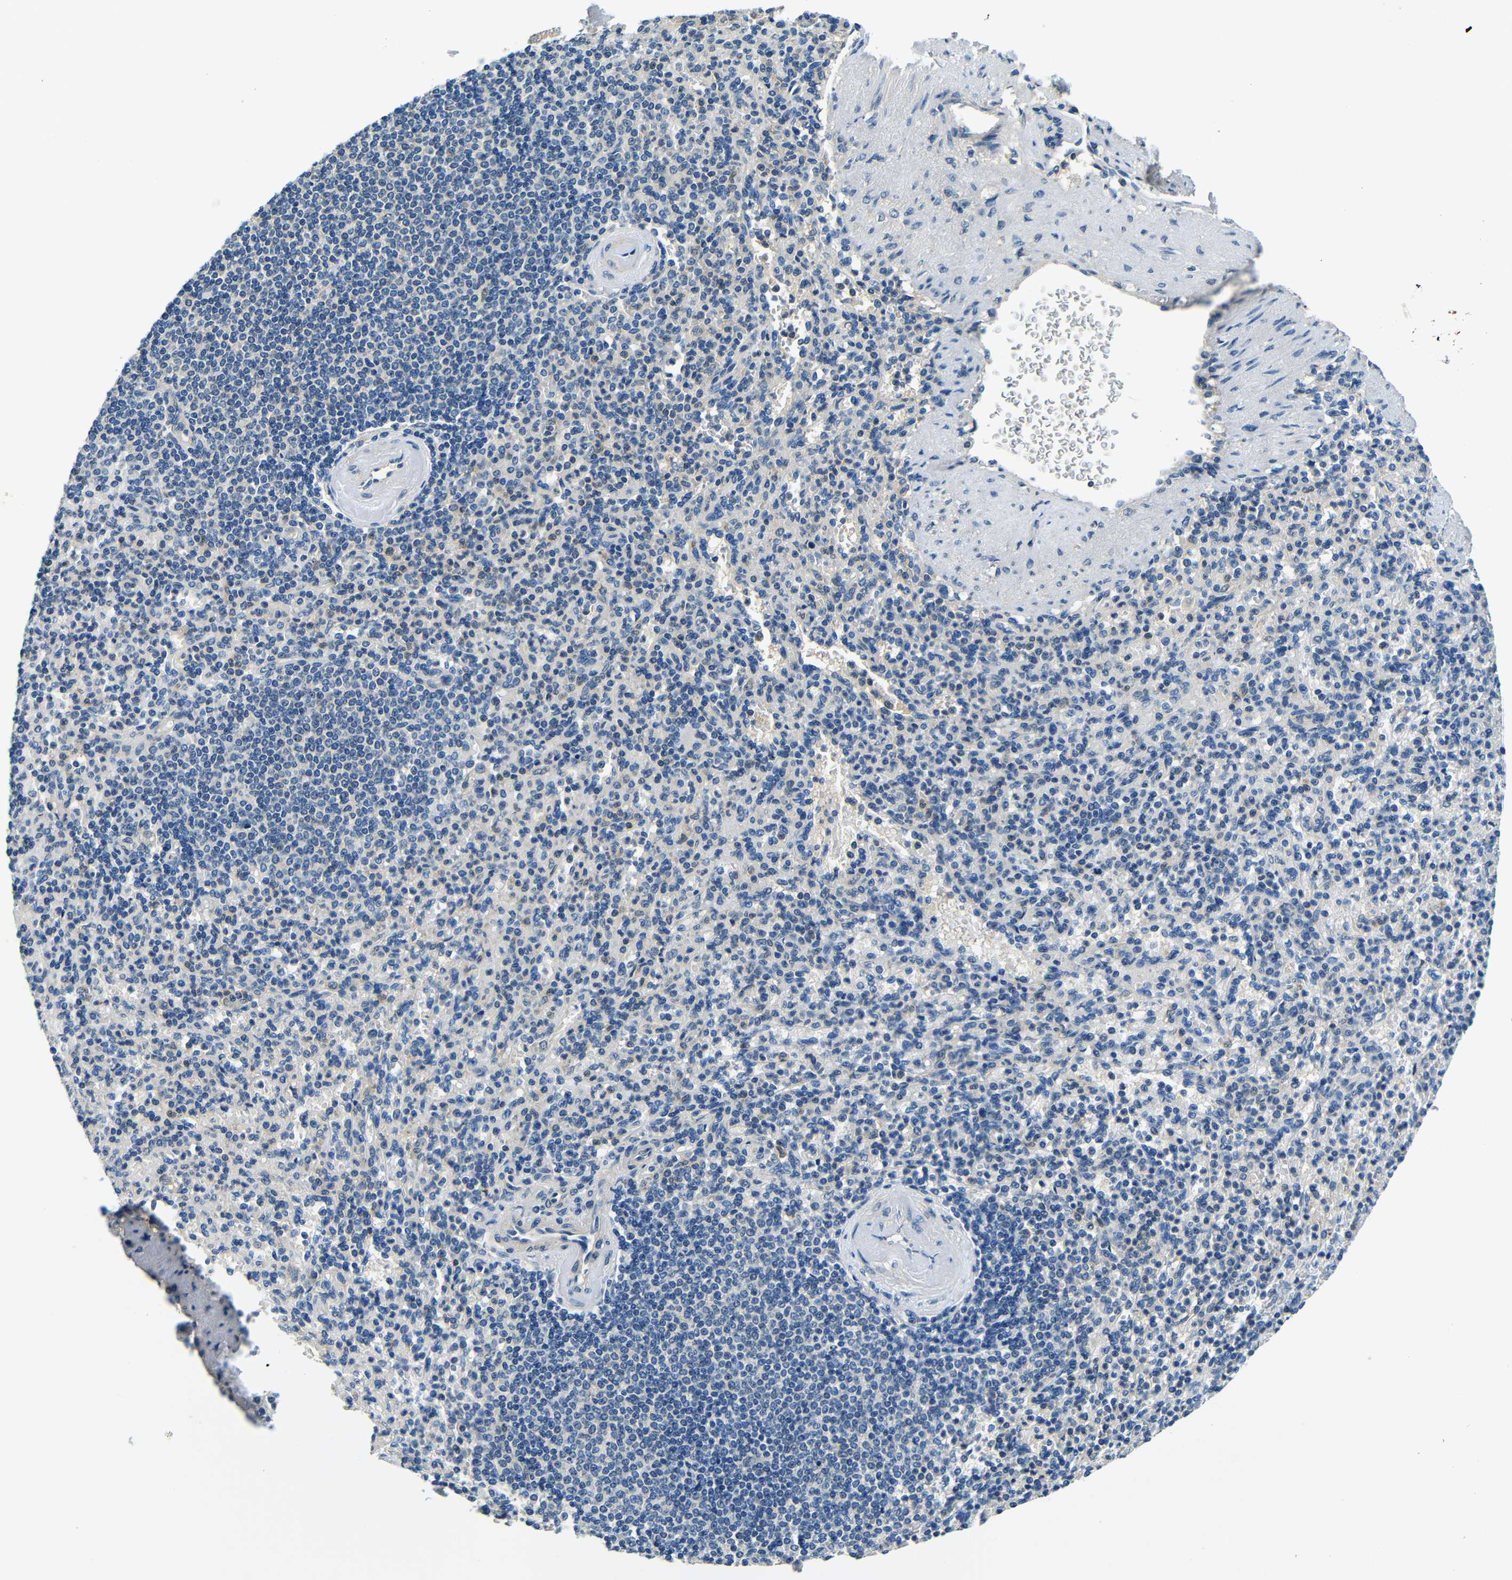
{"staining": {"intensity": "negative", "quantity": "none", "location": "none"}, "tissue": "spleen", "cell_type": "Cells in red pulp", "image_type": "normal", "snomed": [{"axis": "morphology", "description": "Normal tissue, NOS"}, {"axis": "topography", "description": "Spleen"}], "caption": "DAB immunohistochemical staining of normal spleen demonstrates no significant expression in cells in red pulp.", "gene": "ADAP1", "patient": {"sex": "female", "age": 74}}